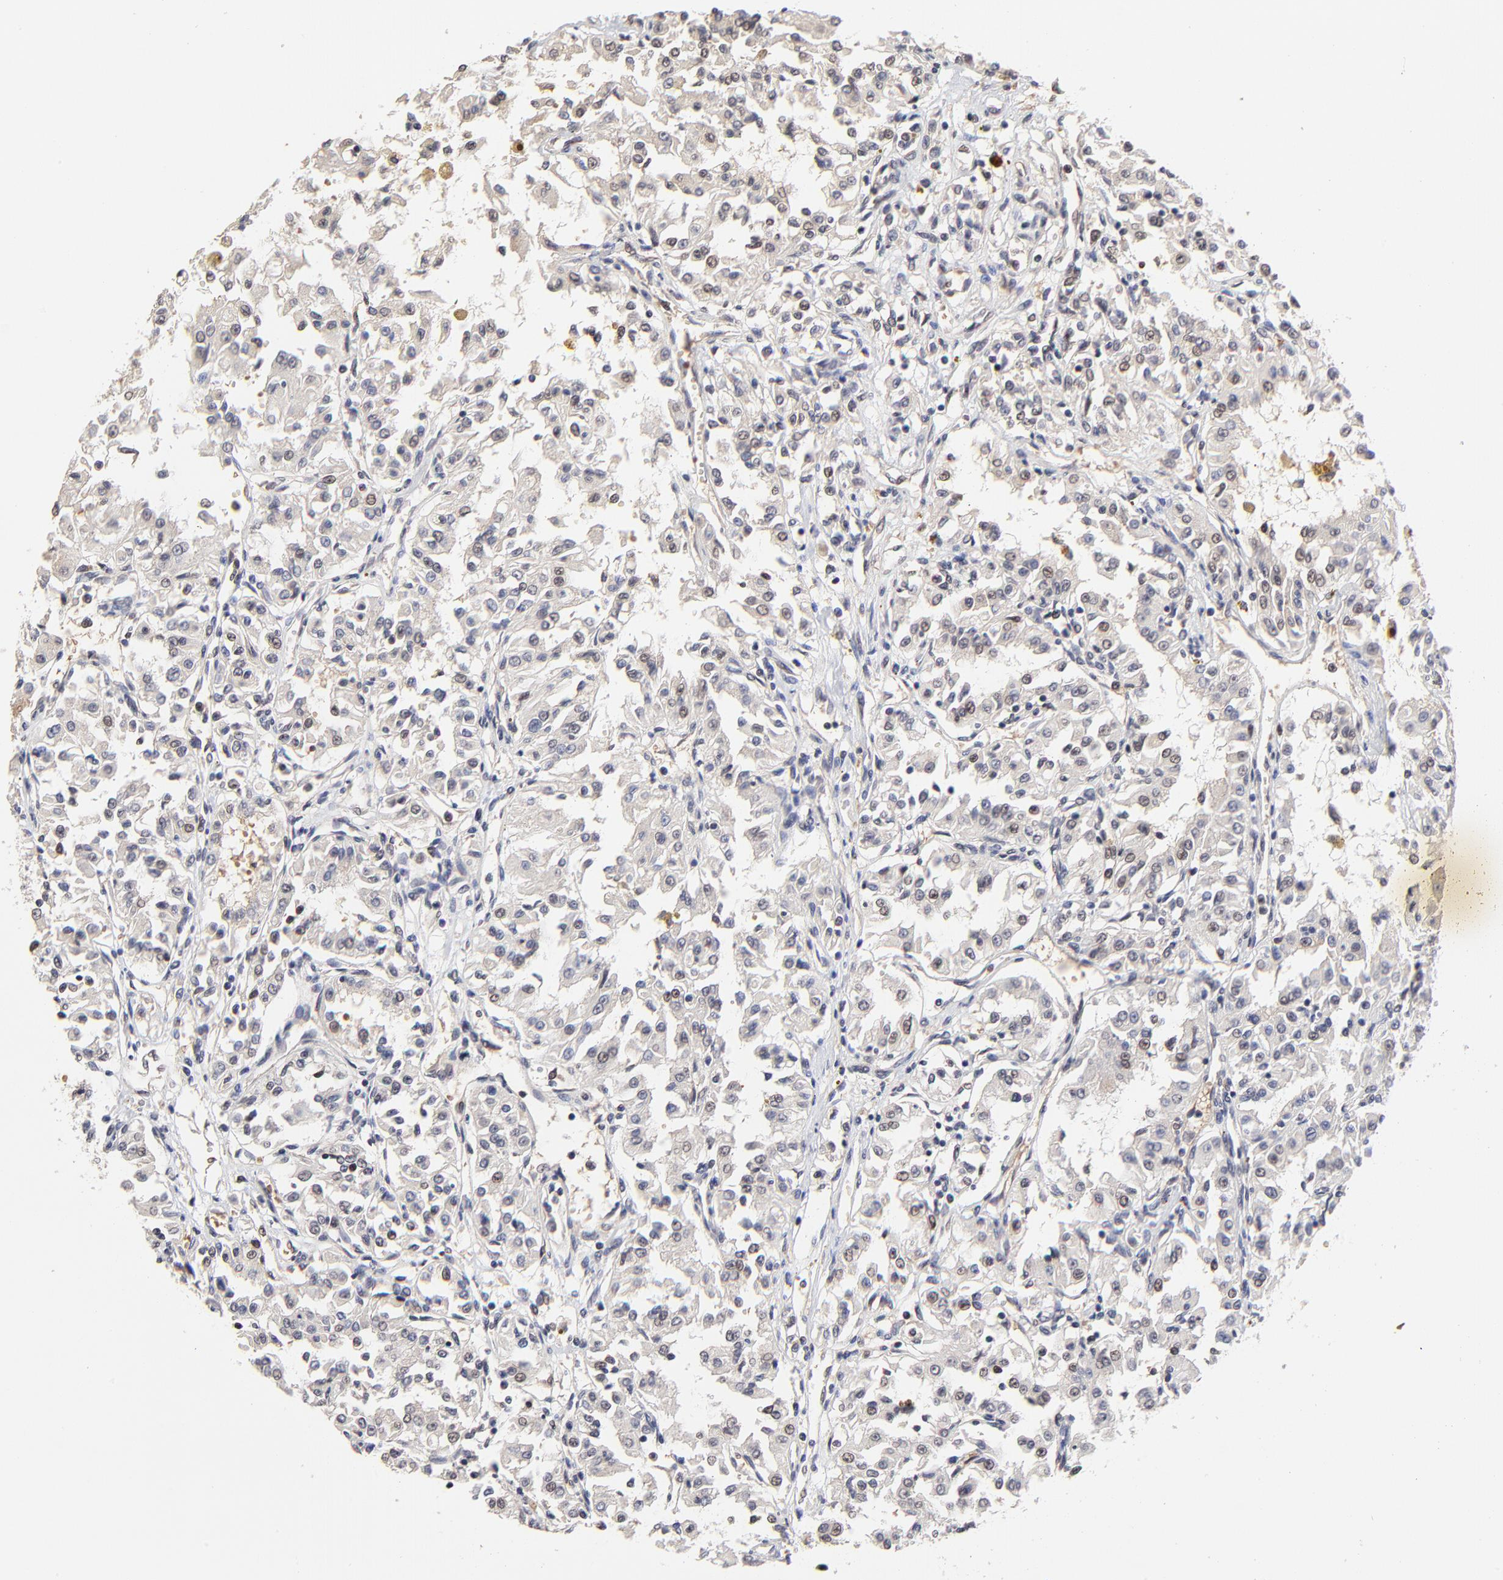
{"staining": {"intensity": "negative", "quantity": "none", "location": "none"}, "tissue": "renal cancer", "cell_type": "Tumor cells", "image_type": "cancer", "snomed": [{"axis": "morphology", "description": "Adenocarcinoma, NOS"}, {"axis": "topography", "description": "Kidney"}], "caption": "The histopathology image demonstrates no staining of tumor cells in renal adenocarcinoma. (DAB immunohistochemistry (IHC) visualized using brightfield microscopy, high magnification).", "gene": "FRMD8", "patient": {"sex": "male", "age": 78}}